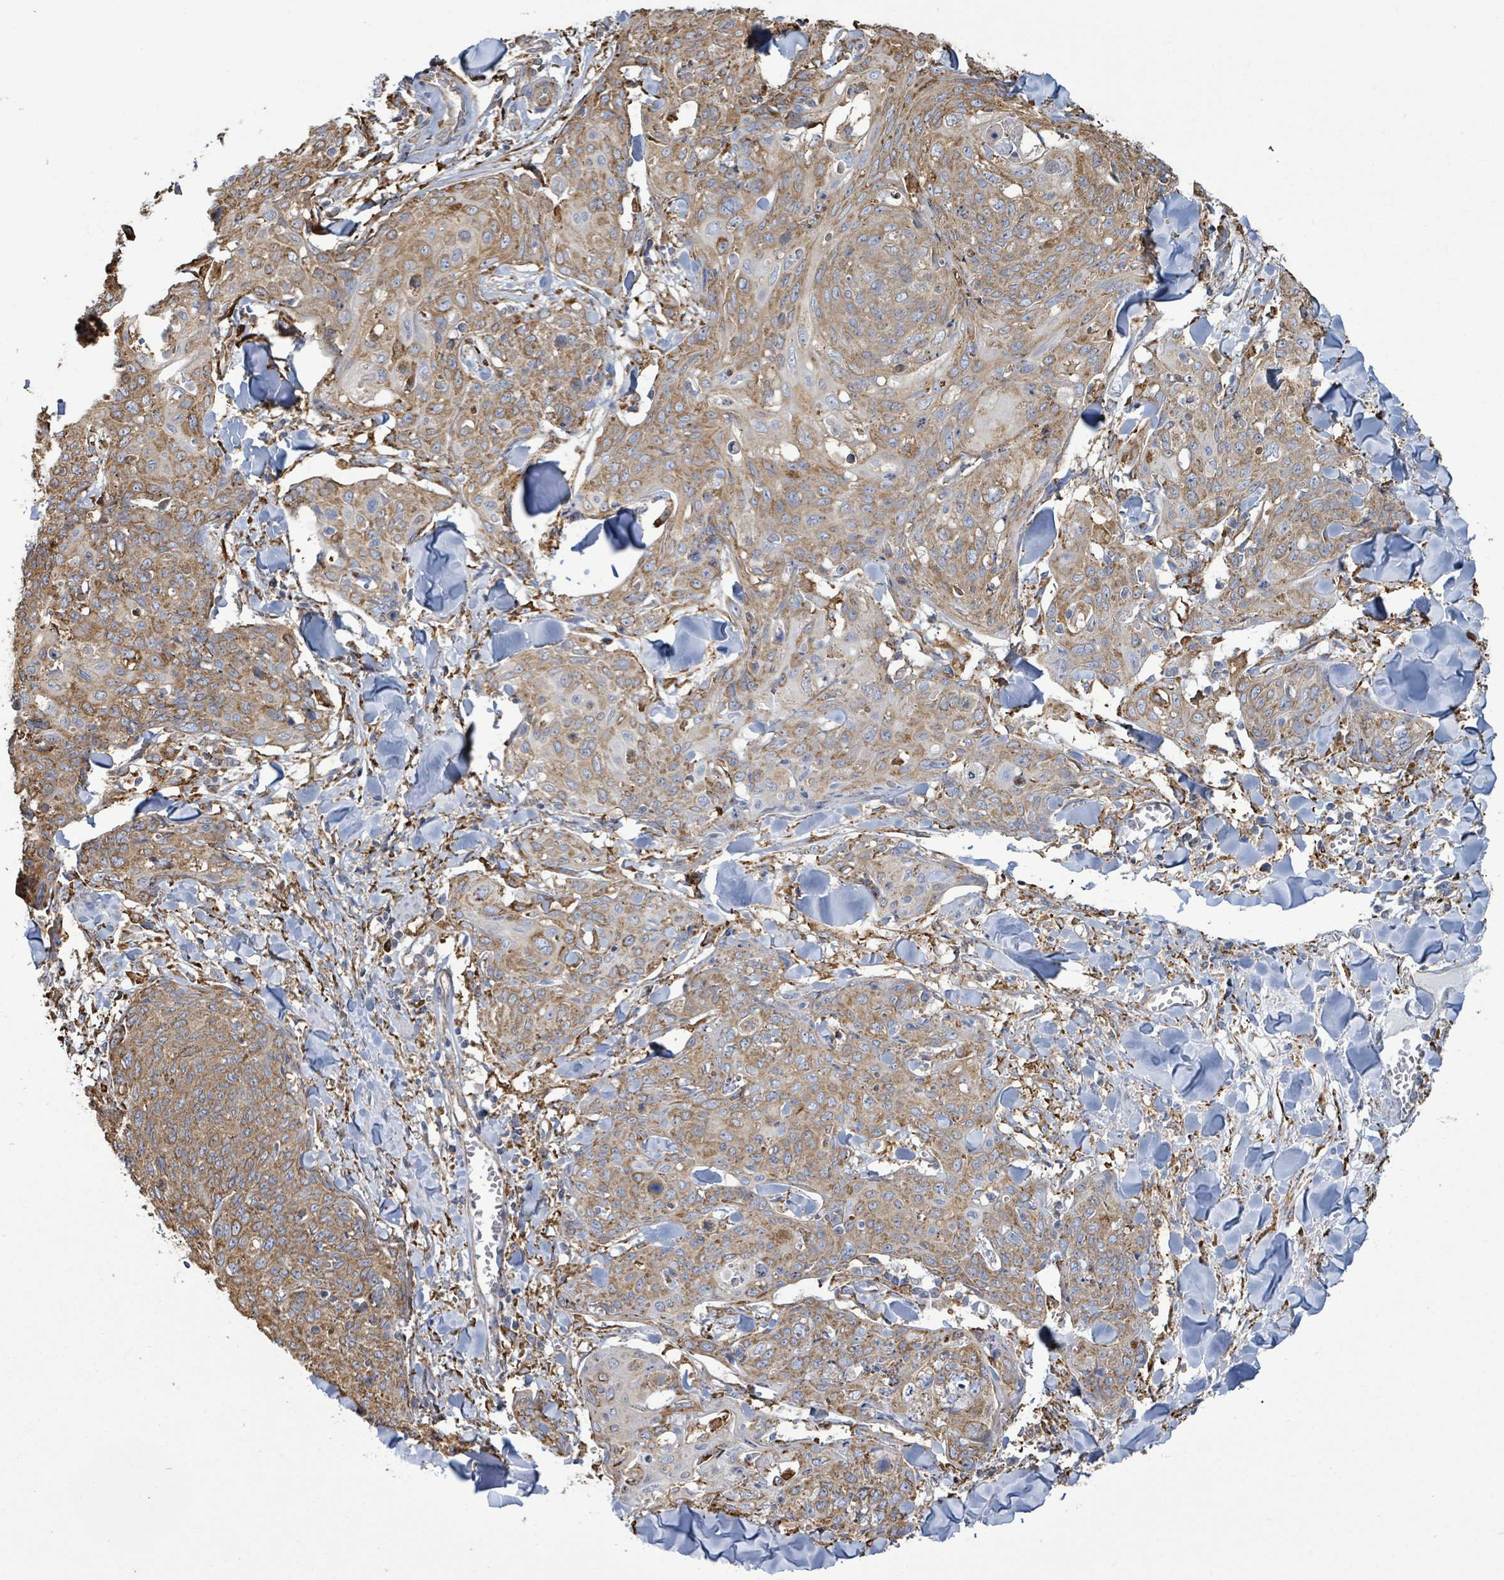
{"staining": {"intensity": "moderate", "quantity": ">75%", "location": "cytoplasmic/membranous"}, "tissue": "skin cancer", "cell_type": "Tumor cells", "image_type": "cancer", "snomed": [{"axis": "morphology", "description": "Squamous cell carcinoma, NOS"}, {"axis": "topography", "description": "Skin"}, {"axis": "topography", "description": "Vulva"}], "caption": "An image of human skin cancer stained for a protein reveals moderate cytoplasmic/membranous brown staining in tumor cells.", "gene": "RFPL4A", "patient": {"sex": "female", "age": 85}}